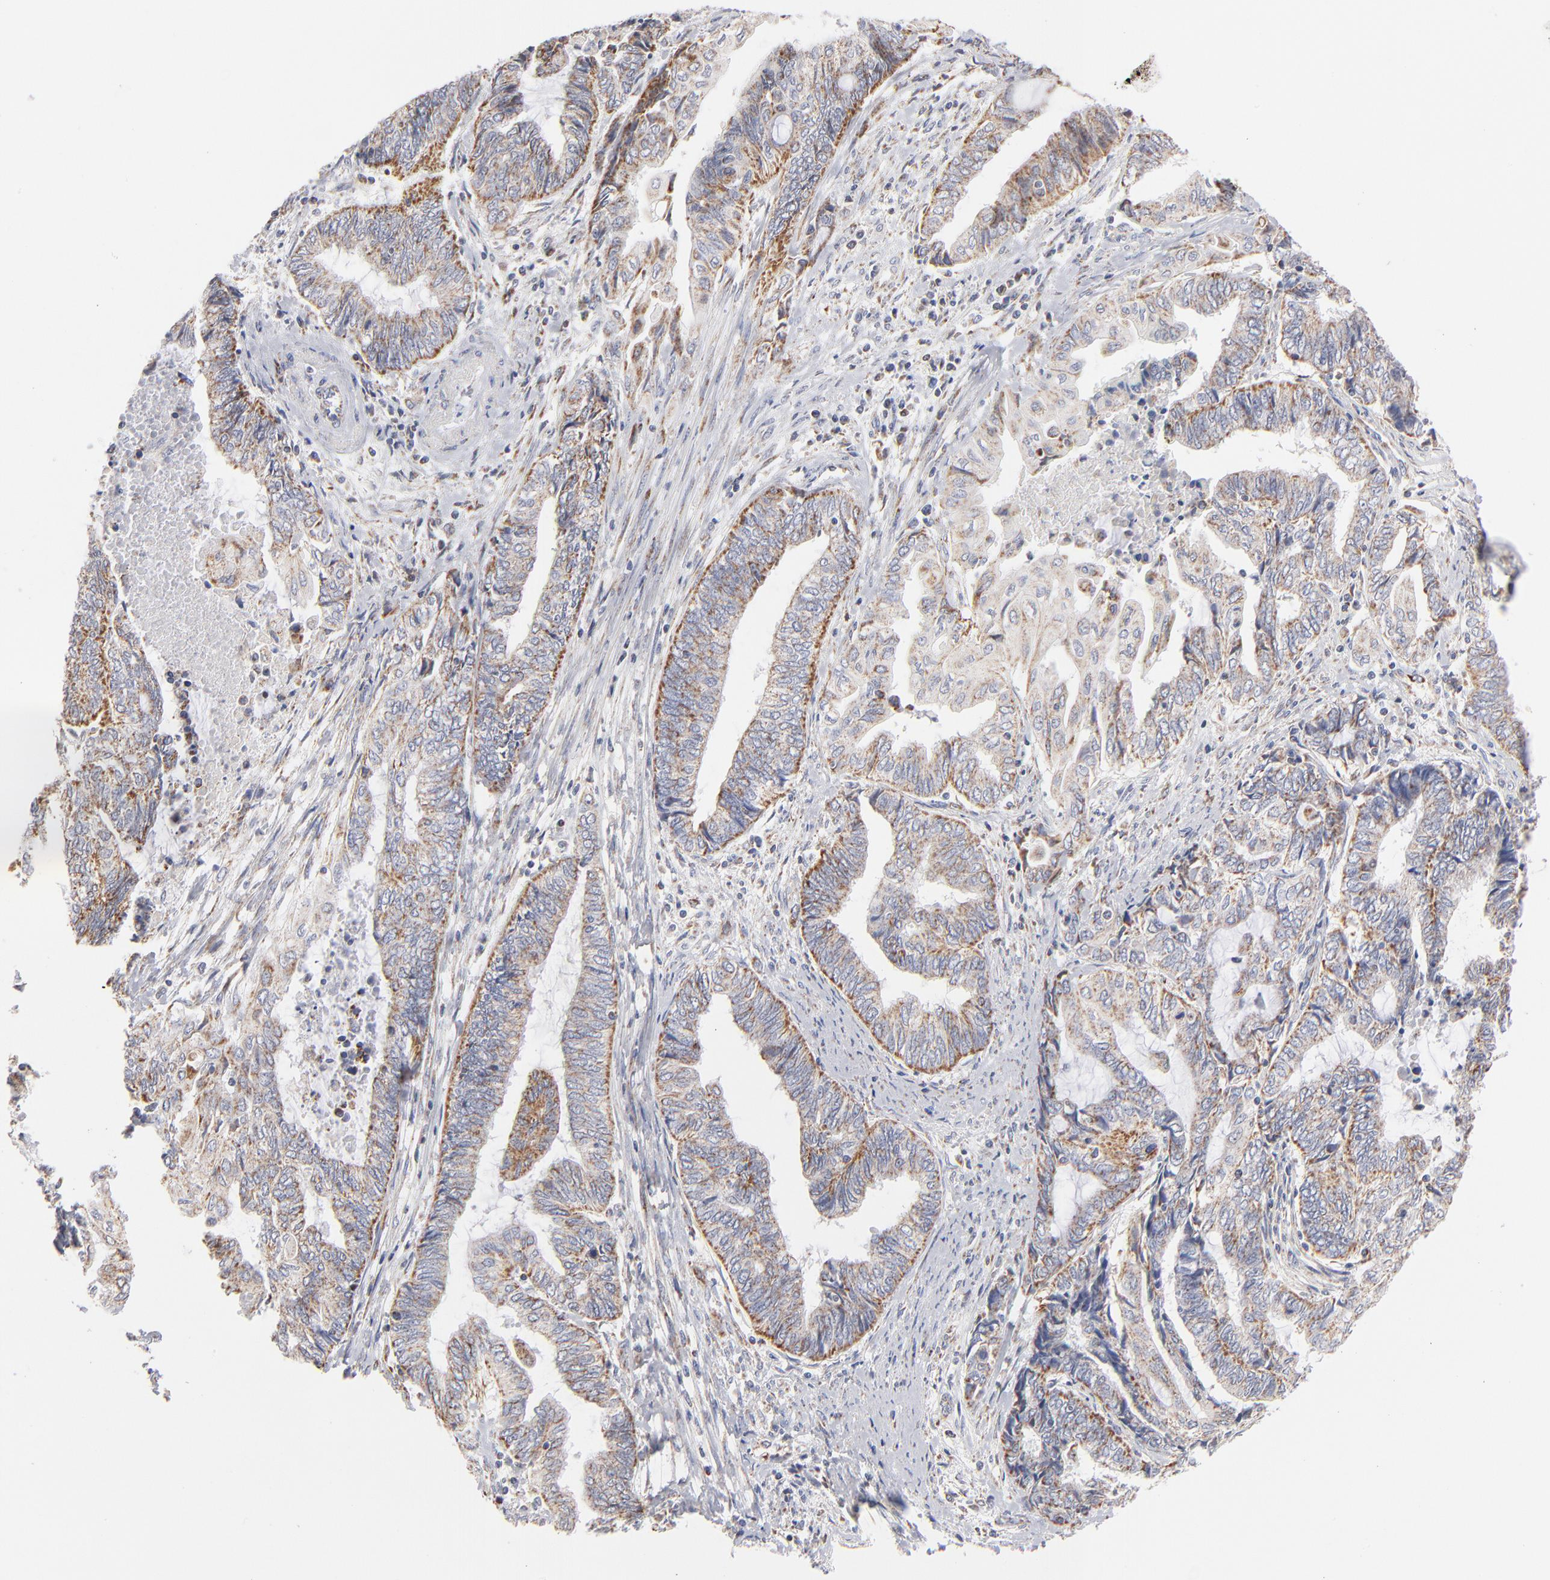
{"staining": {"intensity": "moderate", "quantity": ">75%", "location": "cytoplasmic/membranous"}, "tissue": "endometrial cancer", "cell_type": "Tumor cells", "image_type": "cancer", "snomed": [{"axis": "morphology", "description": "Adenocarcinoma, NOS"}, {"axis": "topography", "description": "Uterus"}, {"axis": "topography", "description": "Endometrium"}], "caption": "Protein expression by IHC demonstrates moderate cytoplasmic/membranous staining in approximately >75% of tumor cells in endometrial cancer (adenocarcinoma). (Stains: DAB (3,3'-diaminobenzidine) in brown, nuclei in blue, Microscopy: brightfield microscopy at high magnification).", "gene": "MRPL58", "patient": {"sex": "female", "age": 70}}